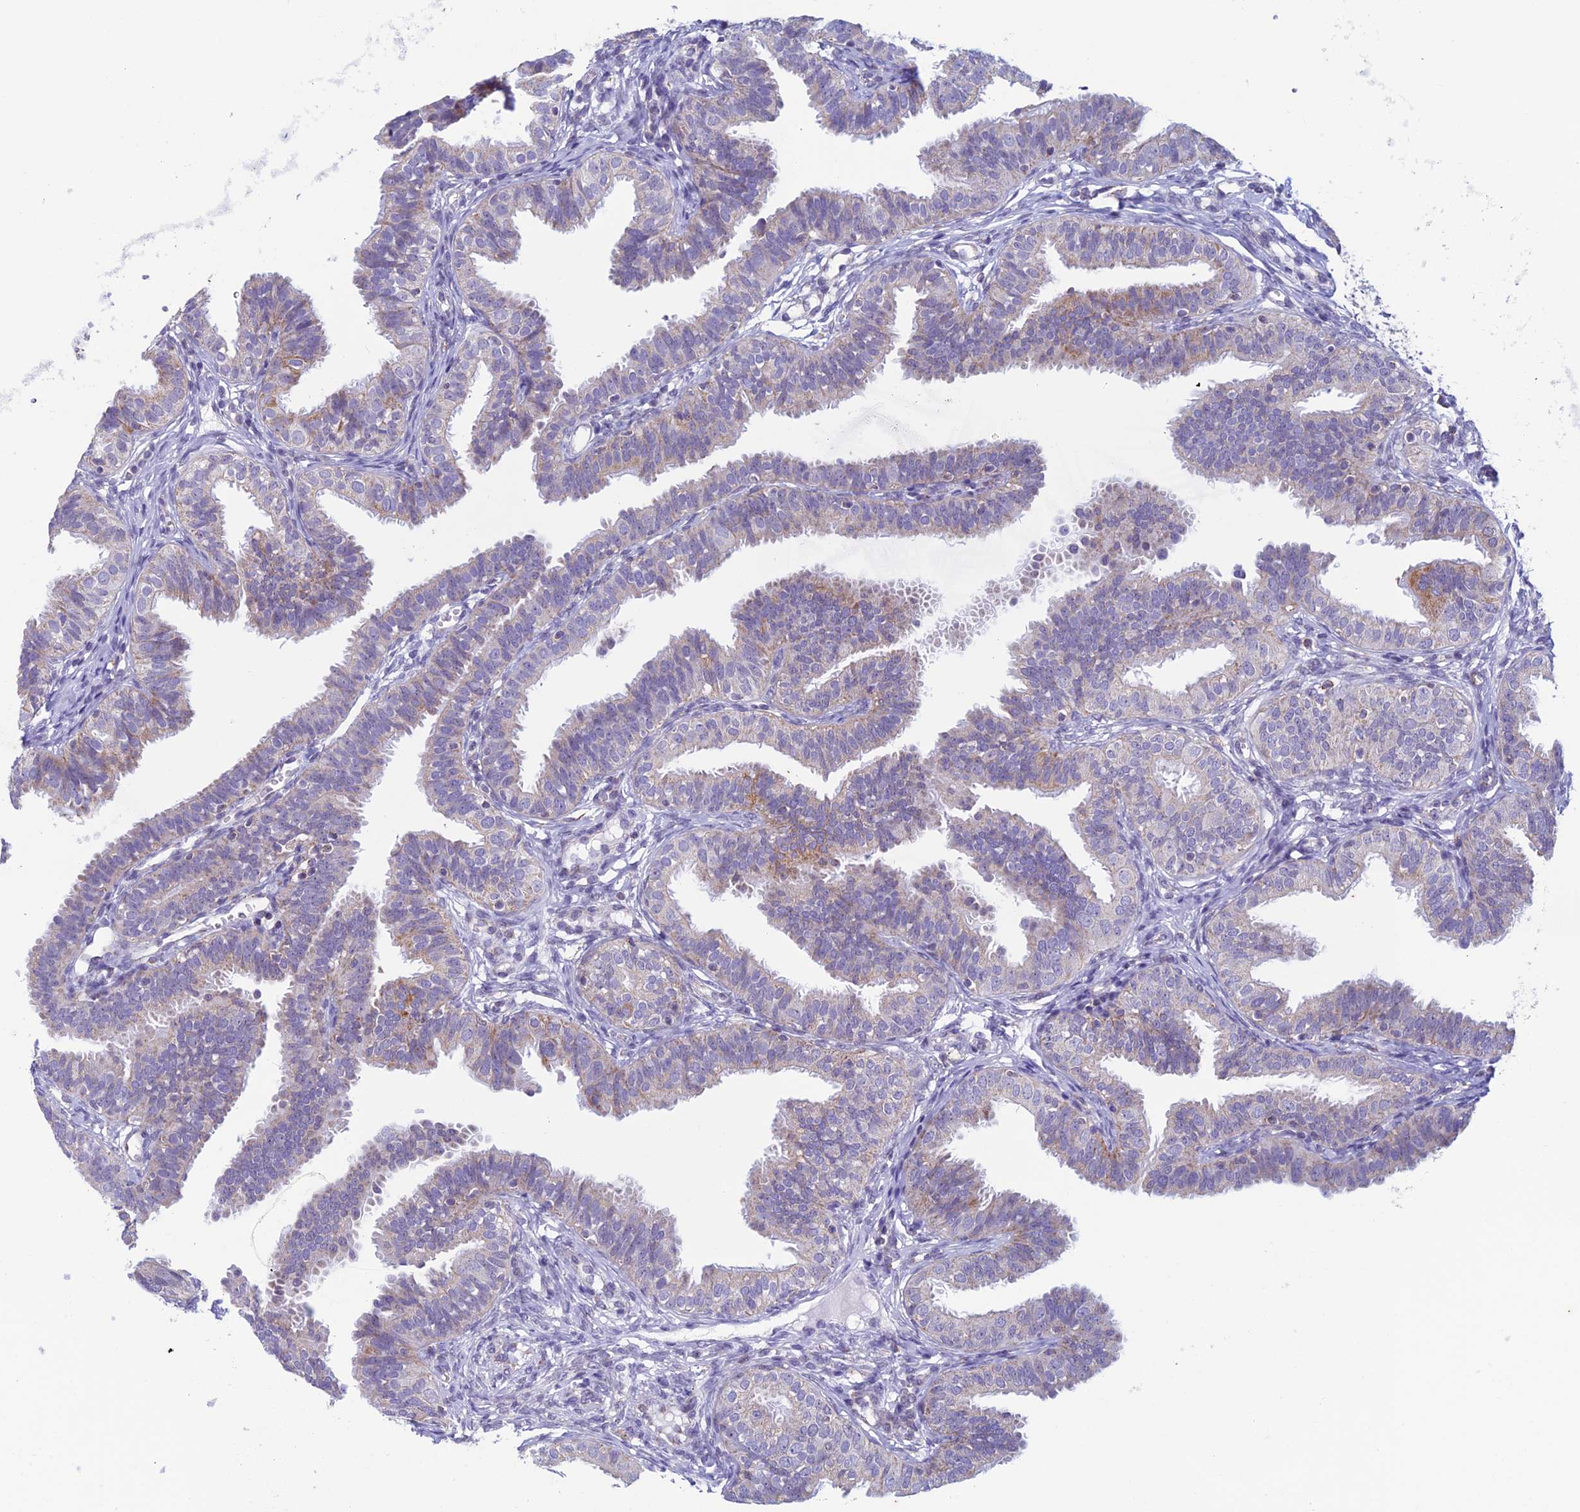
{"staining": {"intensity": "weak", "quantity": "25%-75%", "location": "cytoplasmic/membranous"}, "tissue": "fallopian tube", "cell_type": "Glandular cells", "image_type": "normal", "snomed": [{"axis": "morphology", "description": "Normal tissue, NOS"}, {"axis": "topography", "description": "Fallopian tube"}], "caption": "Brown immunohistochemical staining in unremarkable fallopian tube demonstrates weak cytoplasmic/membranous staining in approximately 25%-75% of glandular cells.", "gene": "ZNG1A", "patient": {"sex": "female", "age": 35}}